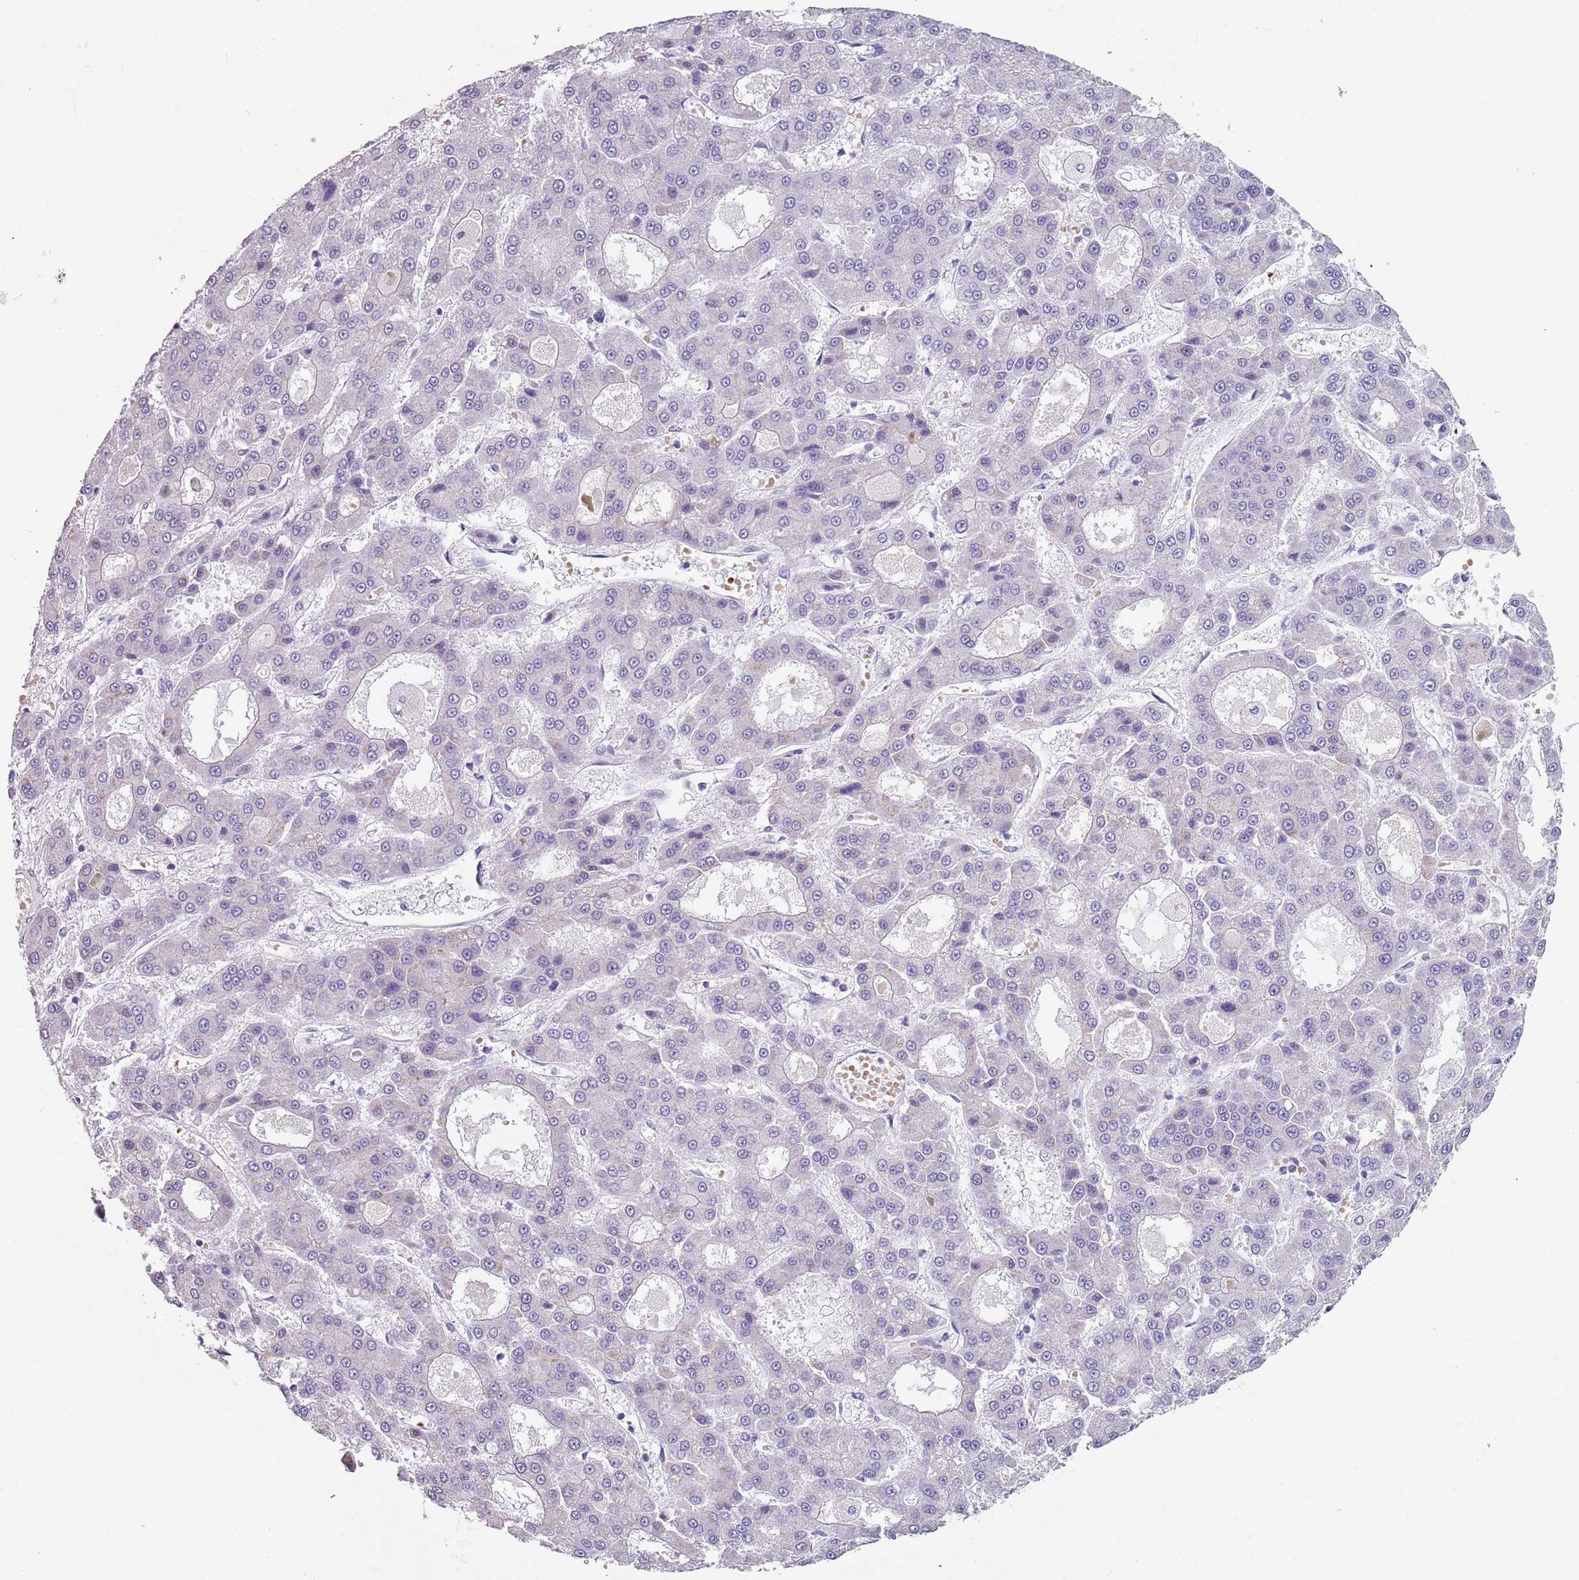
{"staining": {"intensity": "negative", "quantity": "none", "location": "none"}, "tissue": "liver cancer", "cell_type": "Tumor cells", "image_type": "cancer", "snomed": [{"axis": "morphology", "description": "Carcinoma, Hepatocellular, NOS"}, {"axis": "topography", "description": "Liver"}], "caption": "Human liver cancer (hepatocellular carcinoma) stained for a protein using immunohistochemistry (IHC) displays no staining in tumor cells.", "gene": "SPESP1", "patient": {"sex": "male", "age": 70}}